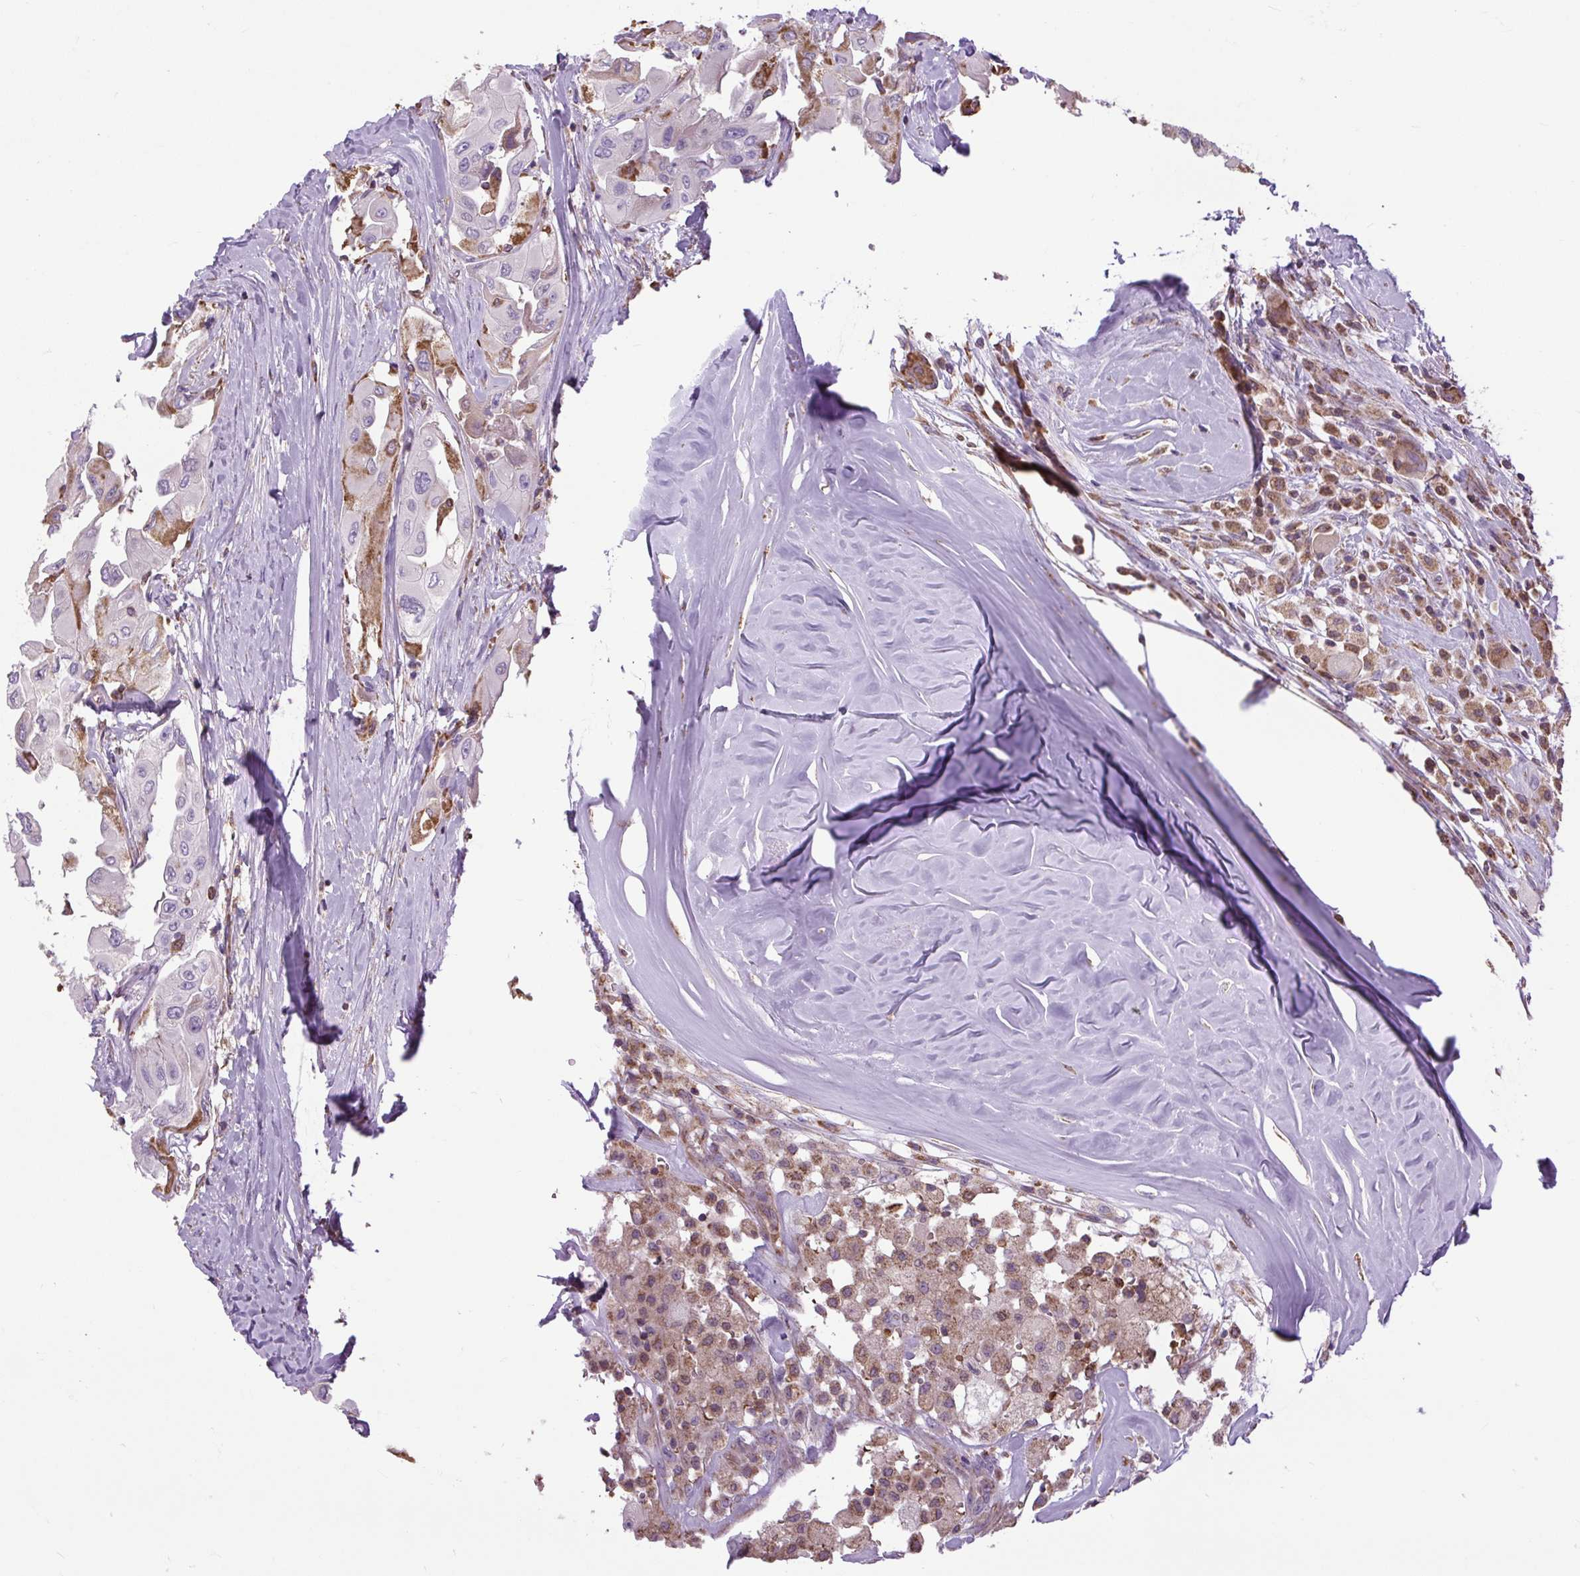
{"staining": {"intensity": "moderate", "quantity": ">75%", "location": "cytoplasmic/membranous,nuclear"}, "tissue": "thyroid cancer", "cell_type": "Tumor cells", "image_type": "cancer", "snomed": [{"axis": "morphology", "description": "Normal tissue, NOS"}, {"axis": "morphology", "description": "Papillary adenocarcinoma, NOS"}, {"axis": "topography", "description": "Thyroid gland"}], "caption": "Immunohistochemical staining of thyroid papillary adenocarcinoma reveals medium levels of moderate cytoplasmic/membranous and nuclear protein staining in about >75% of tumor cells. Immunohistochemistry (ihc) stains the protein in brown and the nuclei are stained blue.", "gene": "PLCG1", "patient": {"sex": "female", "age": 59}}